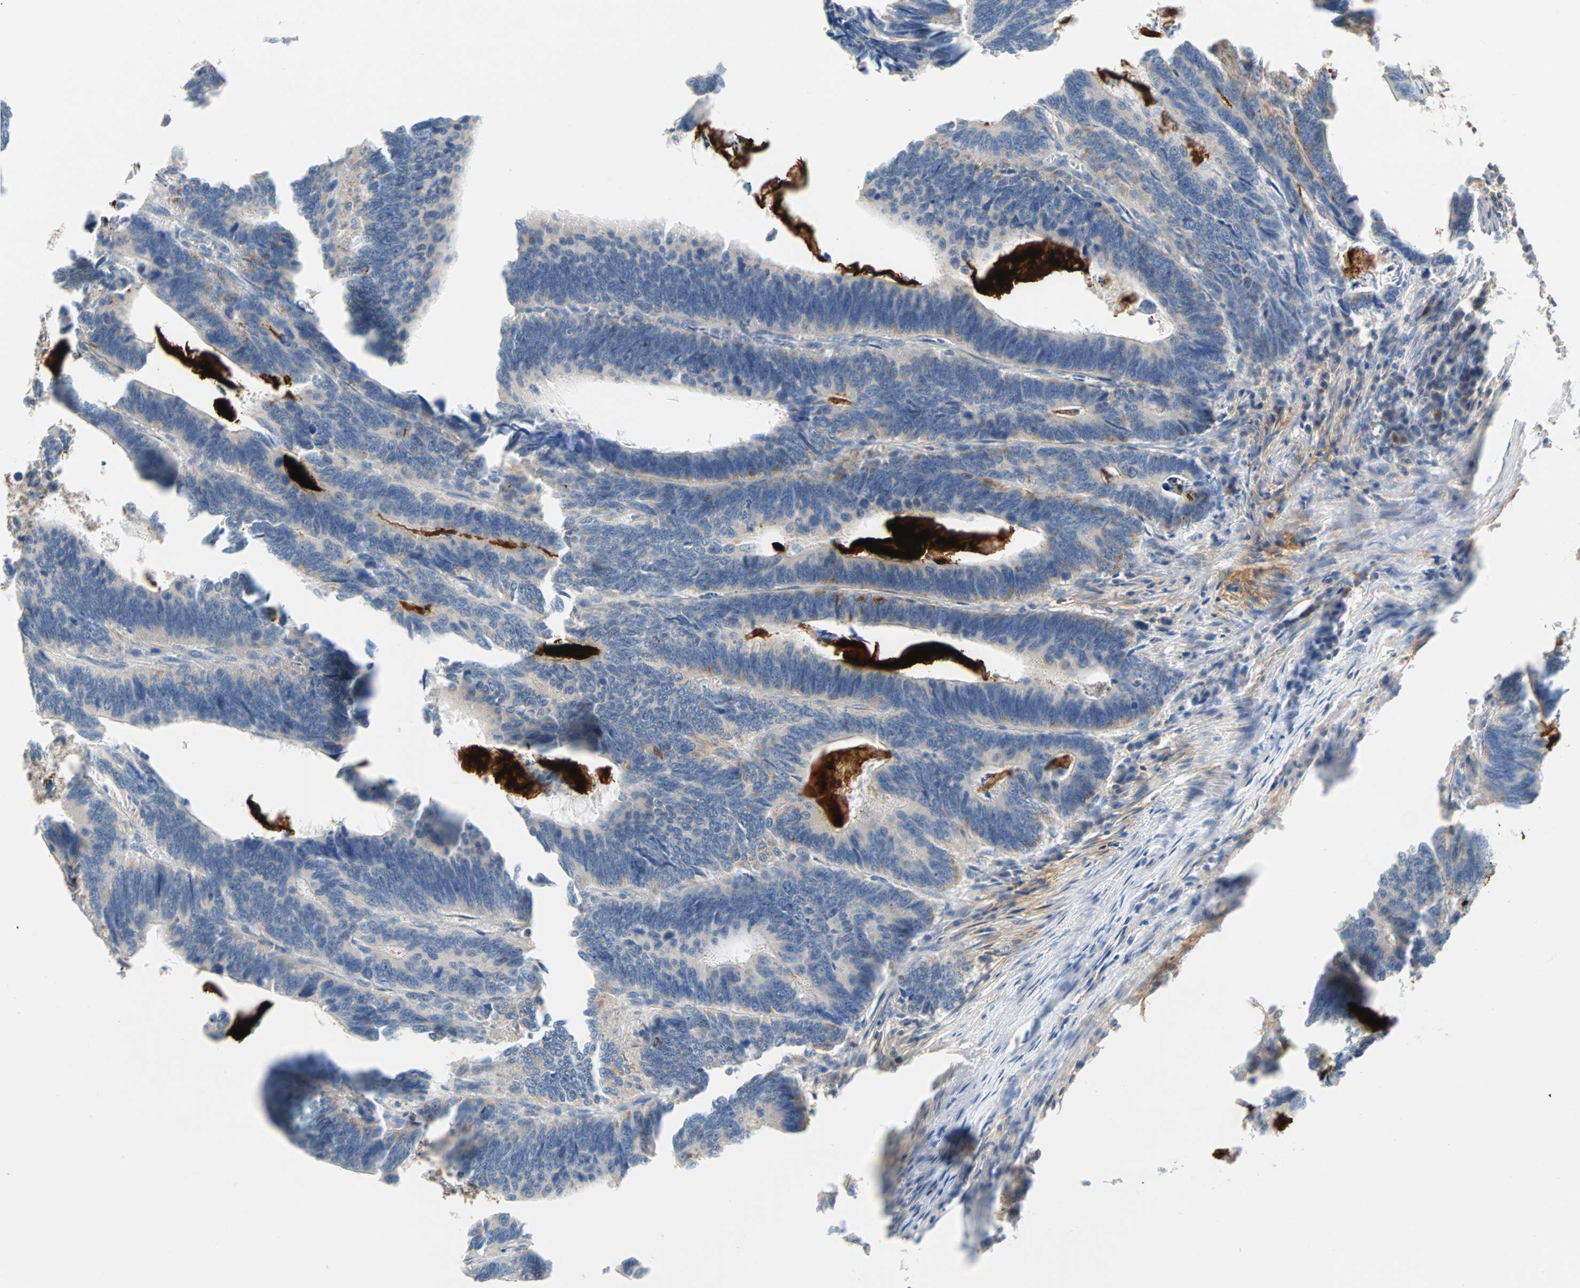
{"staining": {"intensity": "negative", "quantity": "none", "location": "none"}, "tissue": "colorectal cancer", "cell_type": "Tumor cells", "image_type": "cancer", "snomed": [{"axis": "morphology", "description": "Adenocarcinoma, NOS"}, {"axis": "topography", "description": "Colon"}], "caption": "Human colorectal cancer (adenocarcinoma) stained for a protein using immunohistochemistry shows no positivity in tumor cells.", "gene": "MAP4K1", "patient": {"sex": "male", "age": 72}}